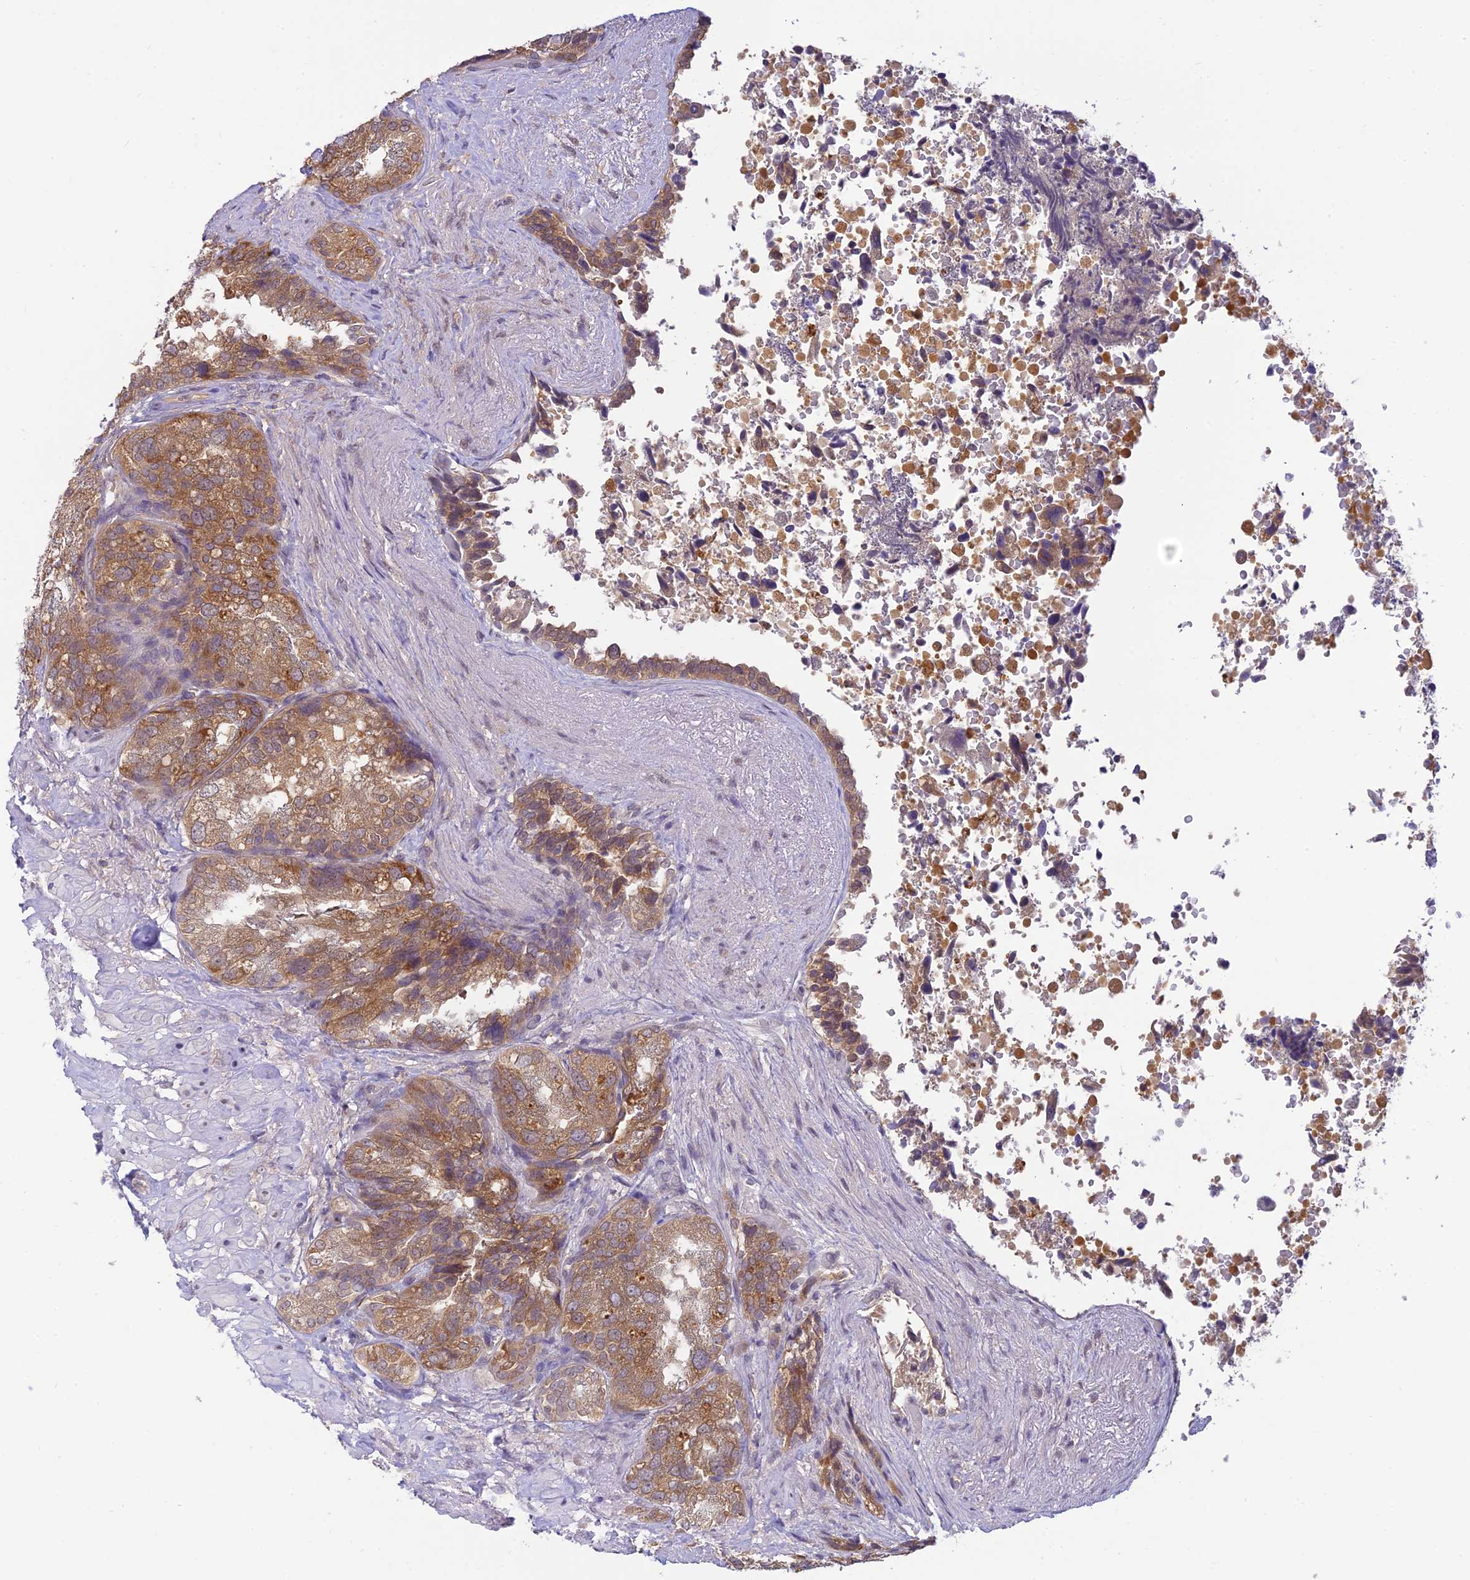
{"staining": {"intensity": "moderate", "quantity": ">75%", "location": "cytoplasmic/membranous,nuclear"}, "tissue": "seminal vesicle", "cell_type": "Glandular cells", "image_type": "normal", "snomed": [{"axis": "morphology", "description": "Normal tissue, NOS"}, {"axis": "topography", "description": "Seminal veicle"}, {"axis": "topography", "description": "Peripheral nerve tissue"}], "caption": "This photomicrograph demonstrates unremarkable seminal vesicle stained with IHC to label a protein in brown. The cytoplasmic/membranous,nuclear of glandular cells show moderate positivity for the protein. Nuclei are counter-stained blue.", "gene": "SKIC8", "patient": {"sex": "male", "age": 63}}